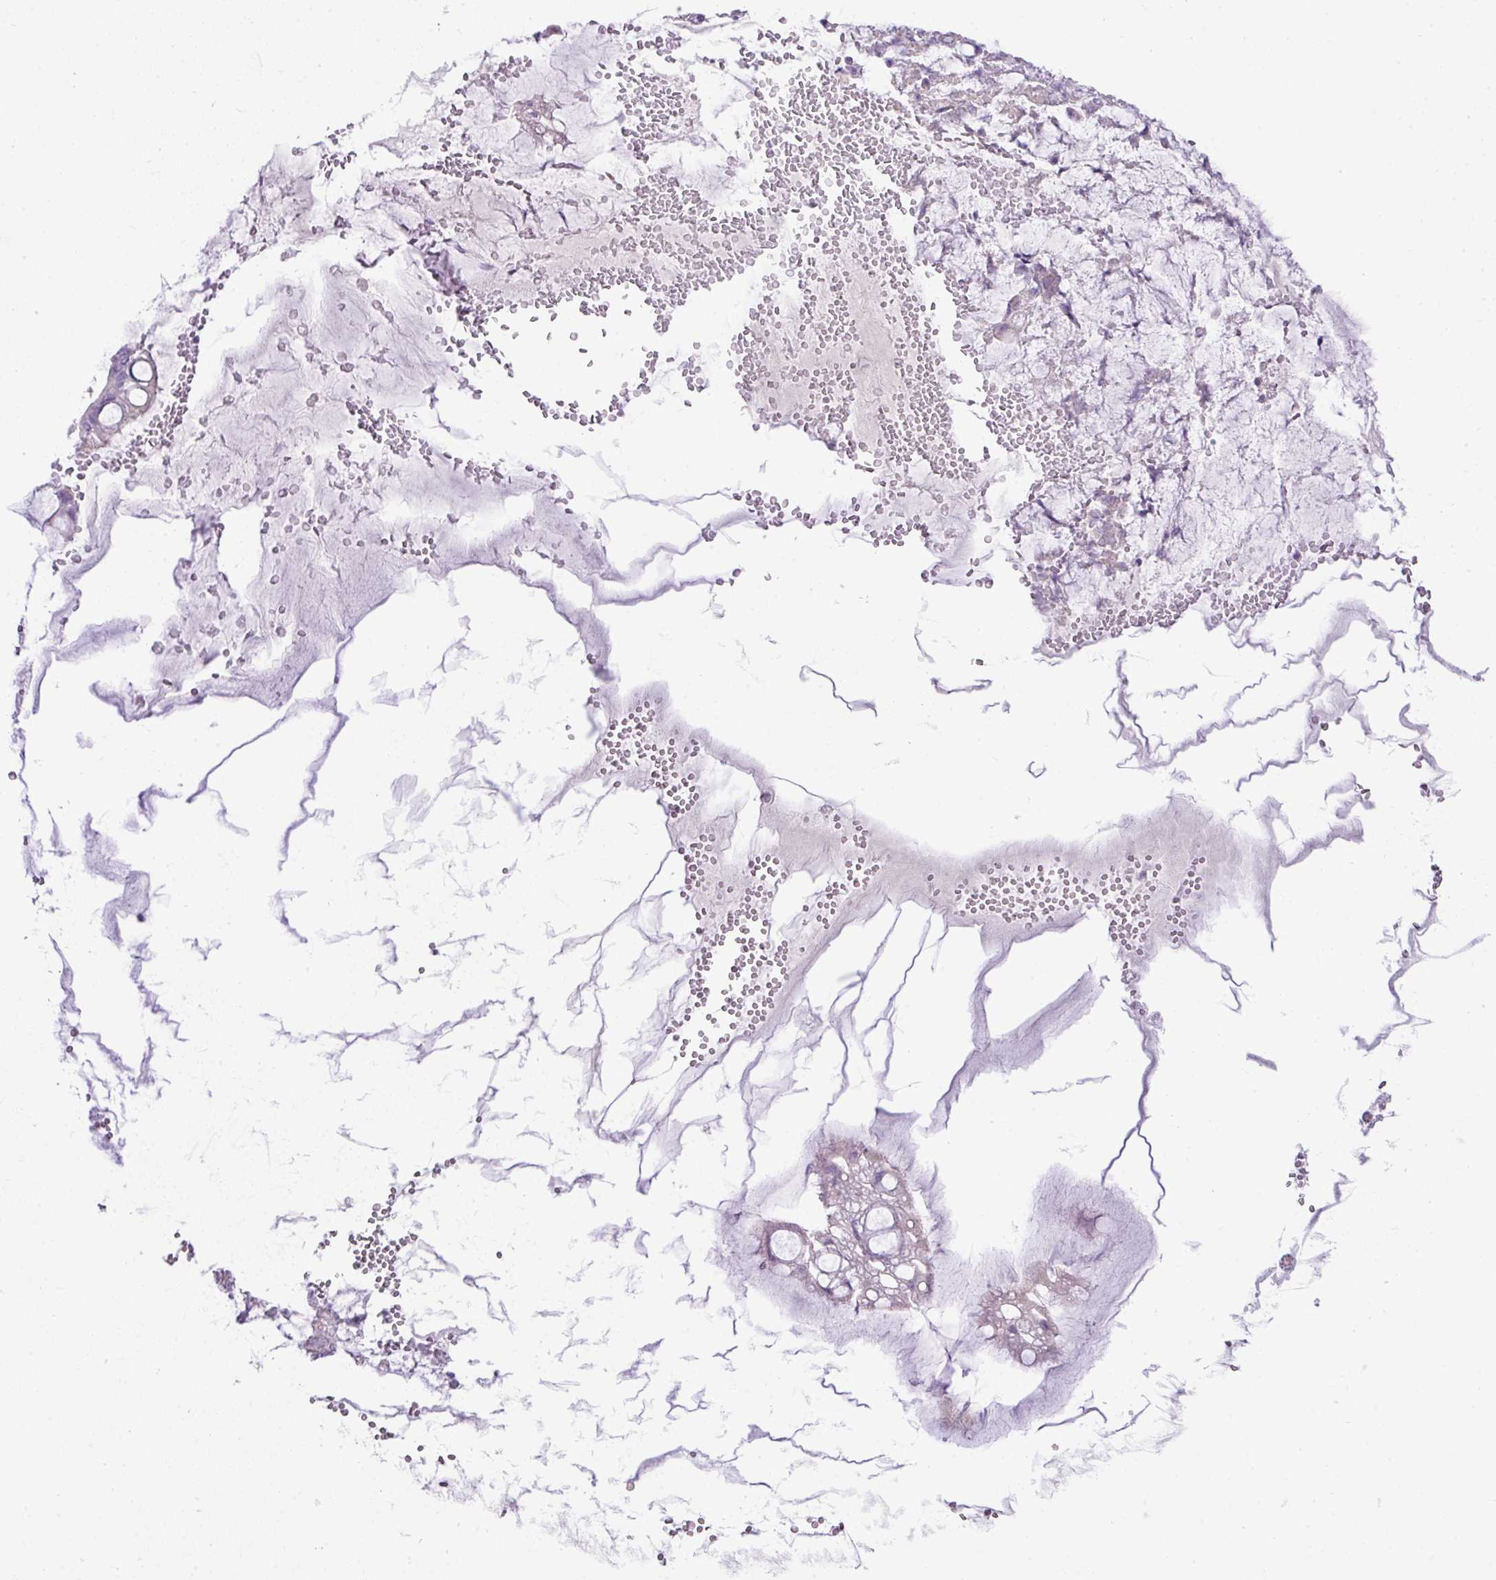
{"staining": {"intensity": "negative", "quantity": "none", "location": "none"}, "tissue": "ovarian cancer", "cell_type": "Tumor cells", "image_type": "cancer", "snomed": [{"axis": "morphology", "description": "Cystadenocarcinoma, mucinous, NOS"}, {"axis": "topography", "description": "Ovary"}], "caption": "DAB (3,3'-diaminobenzidine) immunohistochemical staining of human ovarian cancer (mucinous cystadenocarcinoma) demonstrates no significant positivity in tumor cells.", "gene": "DIP2A", "patient": {"sex": "female", "age": 73}}